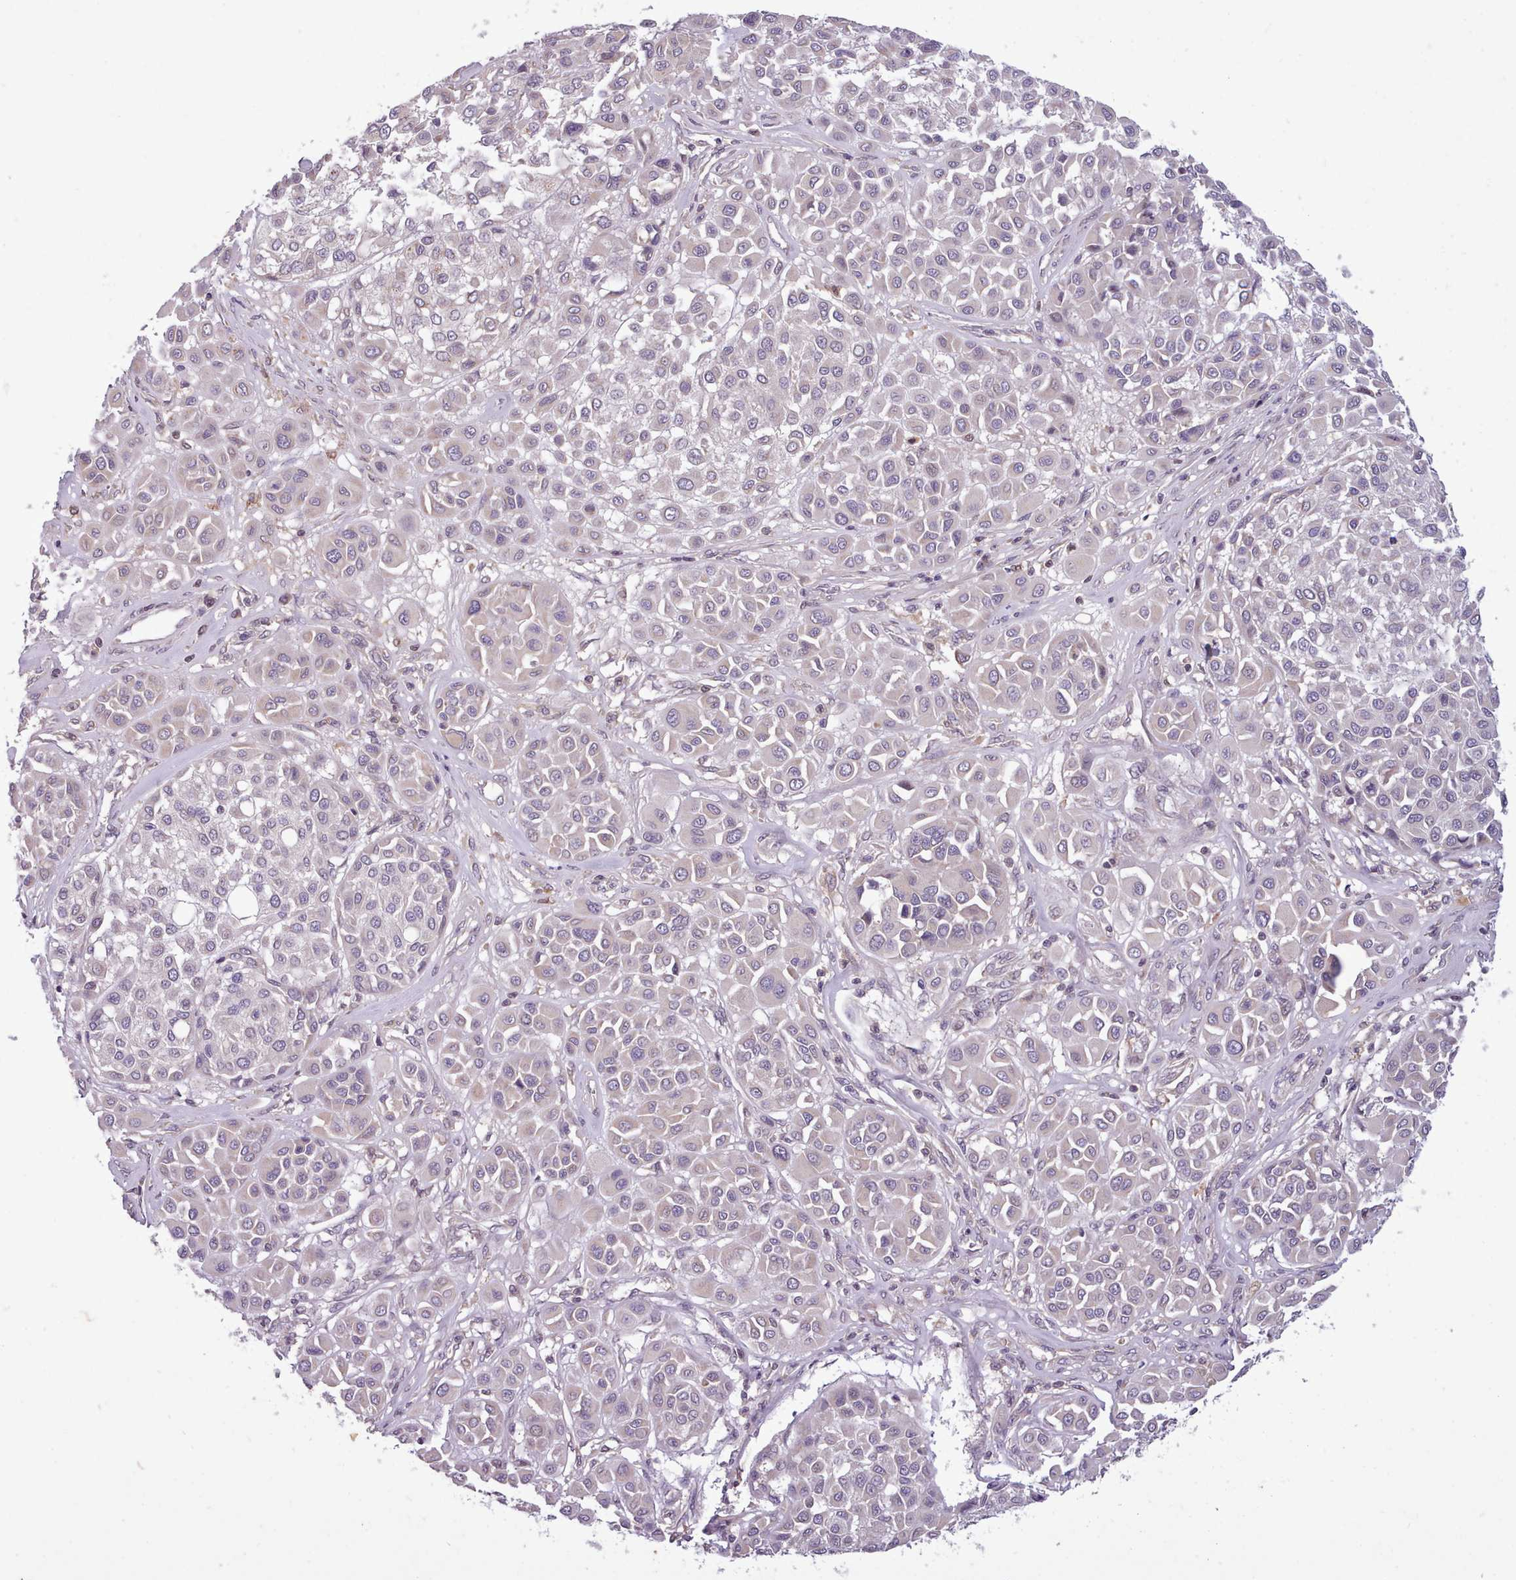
{"staining": {"intensity": "negative", "quantity": "none", "location": "none"}, "tissue": "melanoma", "cell_type": "Tumor cells", "image_type": "cancer", "snomed": [{"axis": "morphology", "description": "Malignant melanoma, Metastatic site"}, {"axis": "topography", "description": "Soft tissue"}], "caption": "A histopathology image of malignant melanoma (metastatic site) stained for a protein demonstrates no brown staining in tumor cells.", "gene": "NMRK1", "patient": {"sex": "male", "age": 41}}